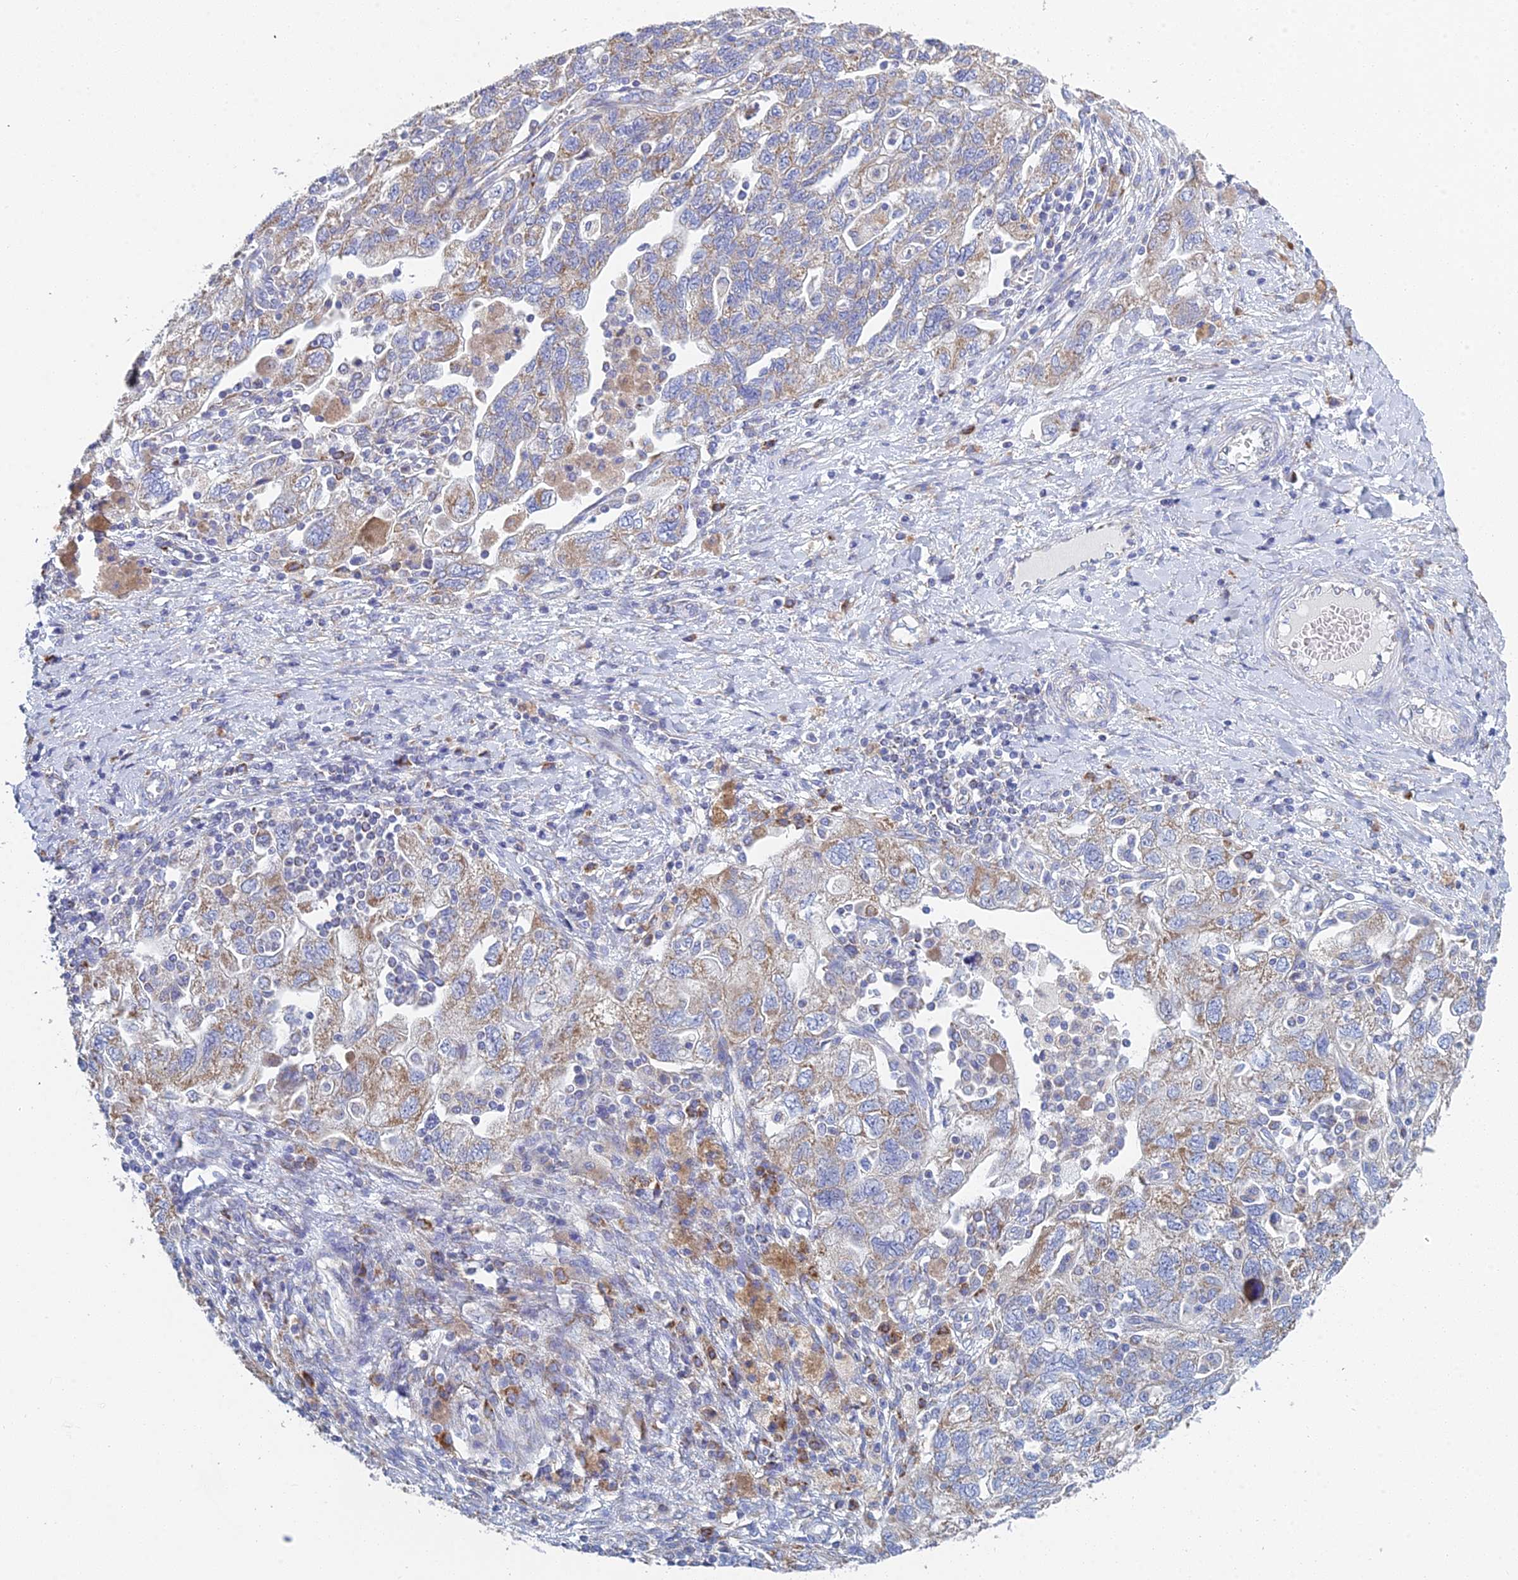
{"staining": {"intensity": "moderate", "quantity": "25%-75%", "location": "cytoplasmic/membranous"}, "tissue": "ovarian cancer", "cell_type": "Tumor cells", "image_type": "cancer", "snomed": [{"axis": "morphology", "description": "Carcinoma, NOS"}, {"axis": "morphology", "description": "Cystadenocarcinoma, serous, NOS"}, {"axis": "topography", "description": "Ovary"}], "caption": "Immunohistochemical staining of ovarian cancer reveals medium levels of moderate cytoplasmic/membranous expression in approximately 25%-75% of tumor cells.", "gene": "CRACR2B", "patient": {"sex": "female", "age": 69}}